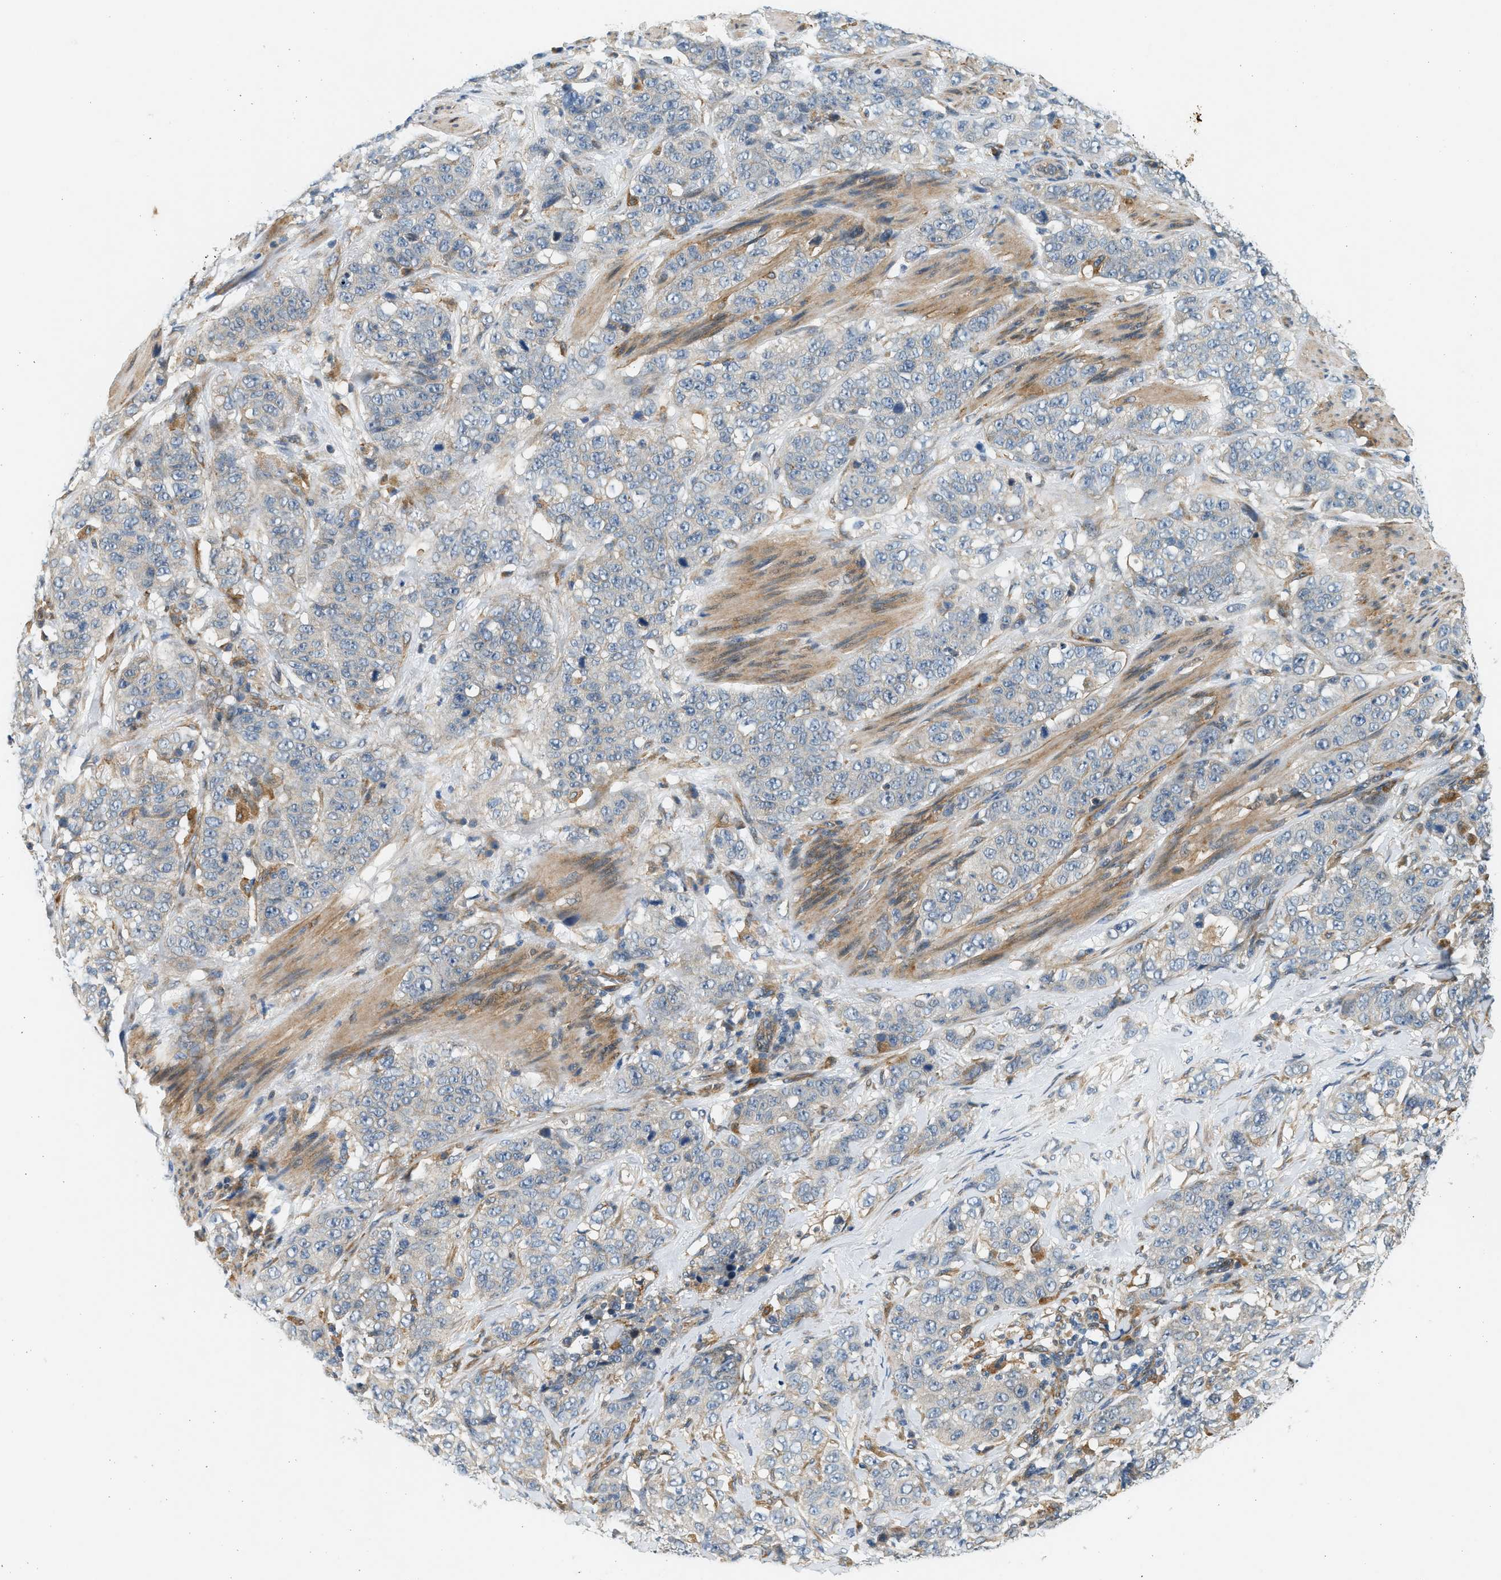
{"staining": {"intensity": "negative", "quantity": "none", "location": "none"}, "tissue": "stomach cancer", "cell_type": "Tumor cells", "image_type": "cancer", "snomed": [{"axis": "morphology", "description": "Adenocarcinoma, NOS"}, {"axis": "topography", "description": "Stomach"}], "caption": "IHC micrograph of neoplastic tissue: human stomach cancer stained with DAB demonstrates no significant protein expression in tumor cells.", "gene": "KDELR2", "patient": {"sex": "male", "age": 48}}